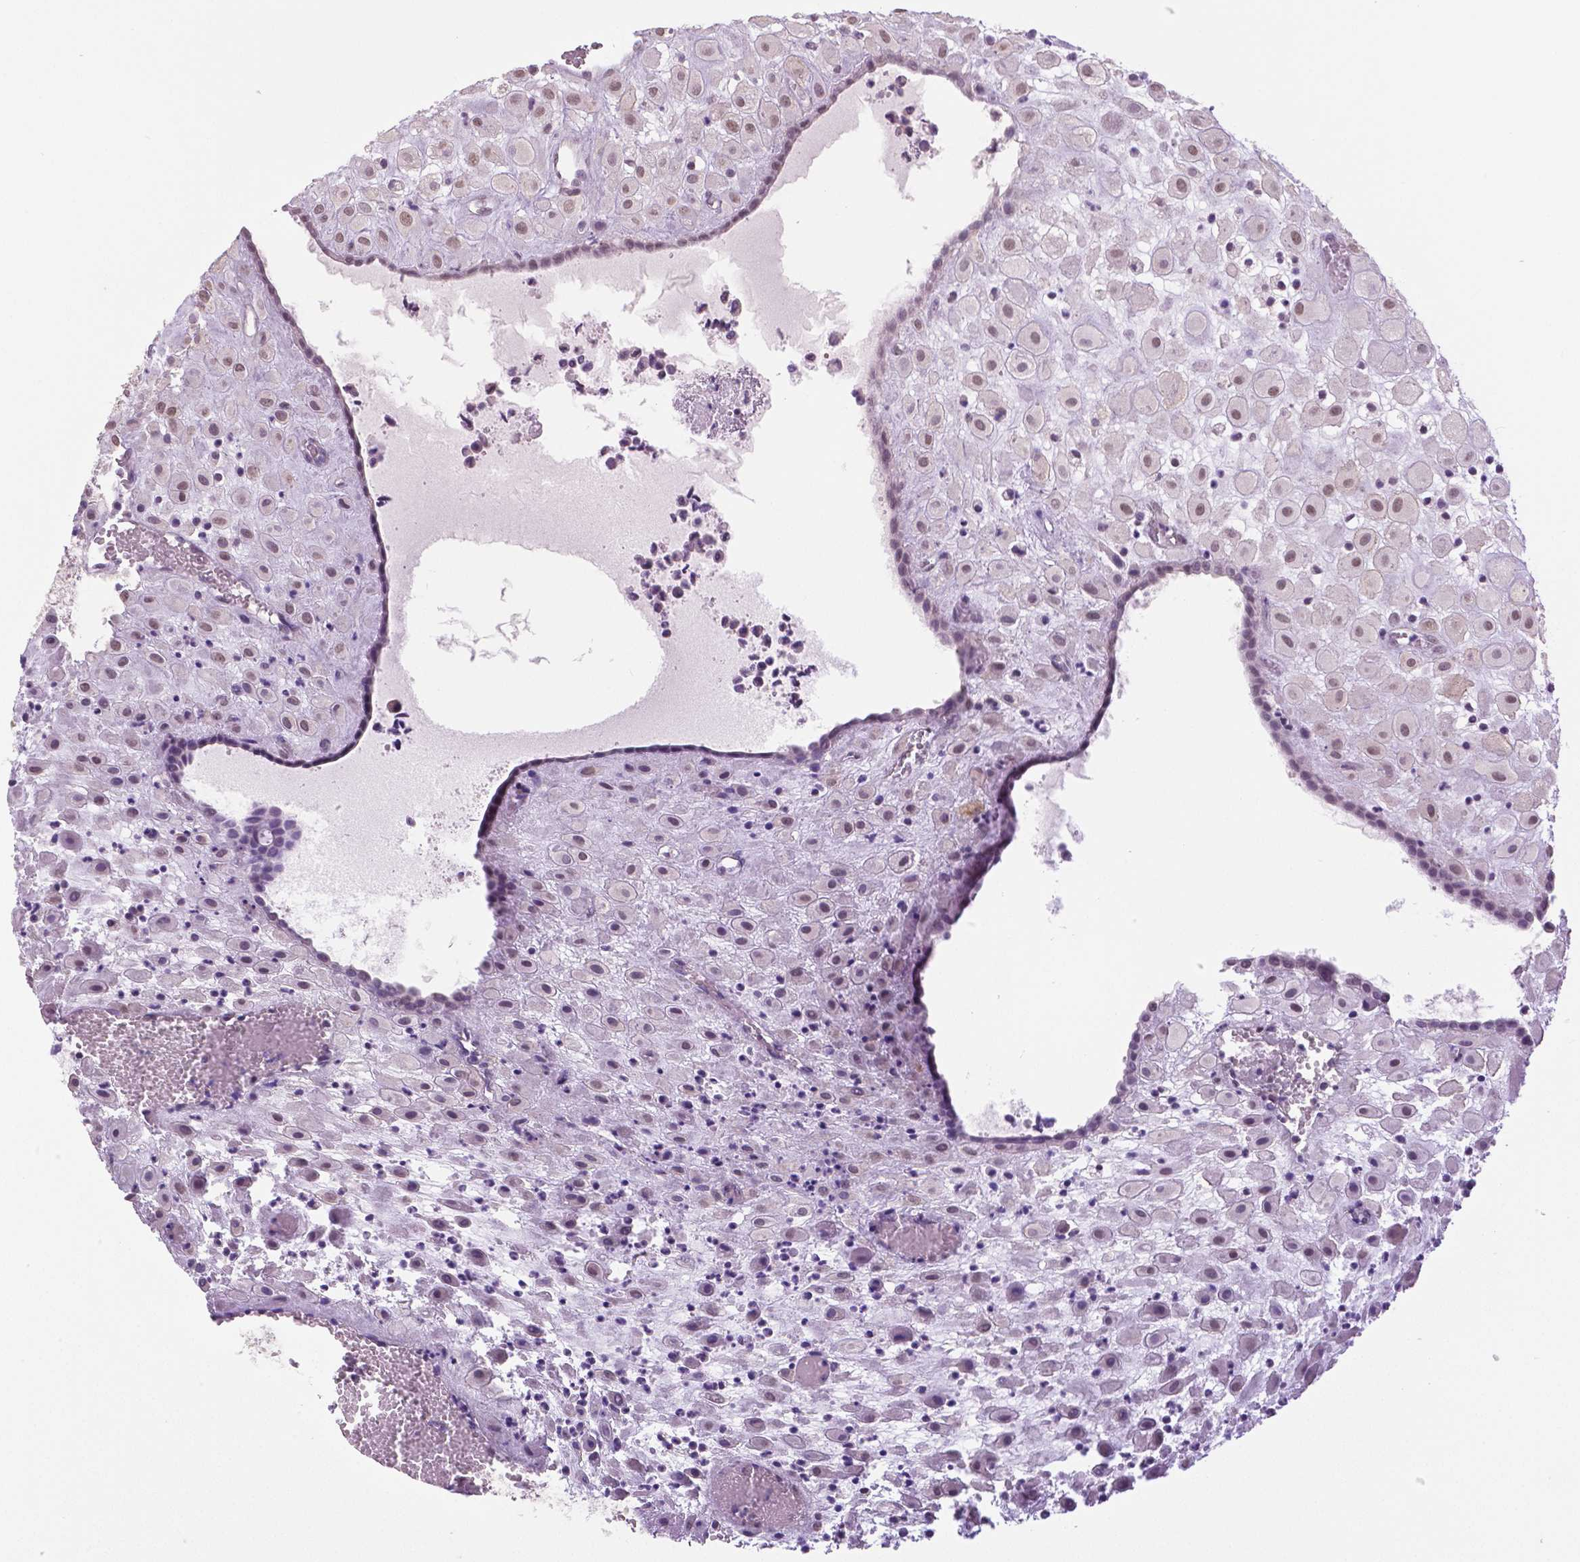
{"staining": {"intensity": "weak", "quantity": "<25%", "location": "nuclear"}, "tissue": "placenta", "cell_type": "Decidual cells", "image_type": "normal", "snomed": [{"axis": "morphology", "description": "Normal tissue, NOS"}, {"axis": "topography", "description": "Placenta"}], "caption": "Immunohistochemistry micrograph of benign placenta: placenta stained with DAB reveals no significant protein positivity in decidual cells. Nuclei are stained in blue.", "gene": "IGF2BP1", "patient": {"sex": "female", "age": 24}}